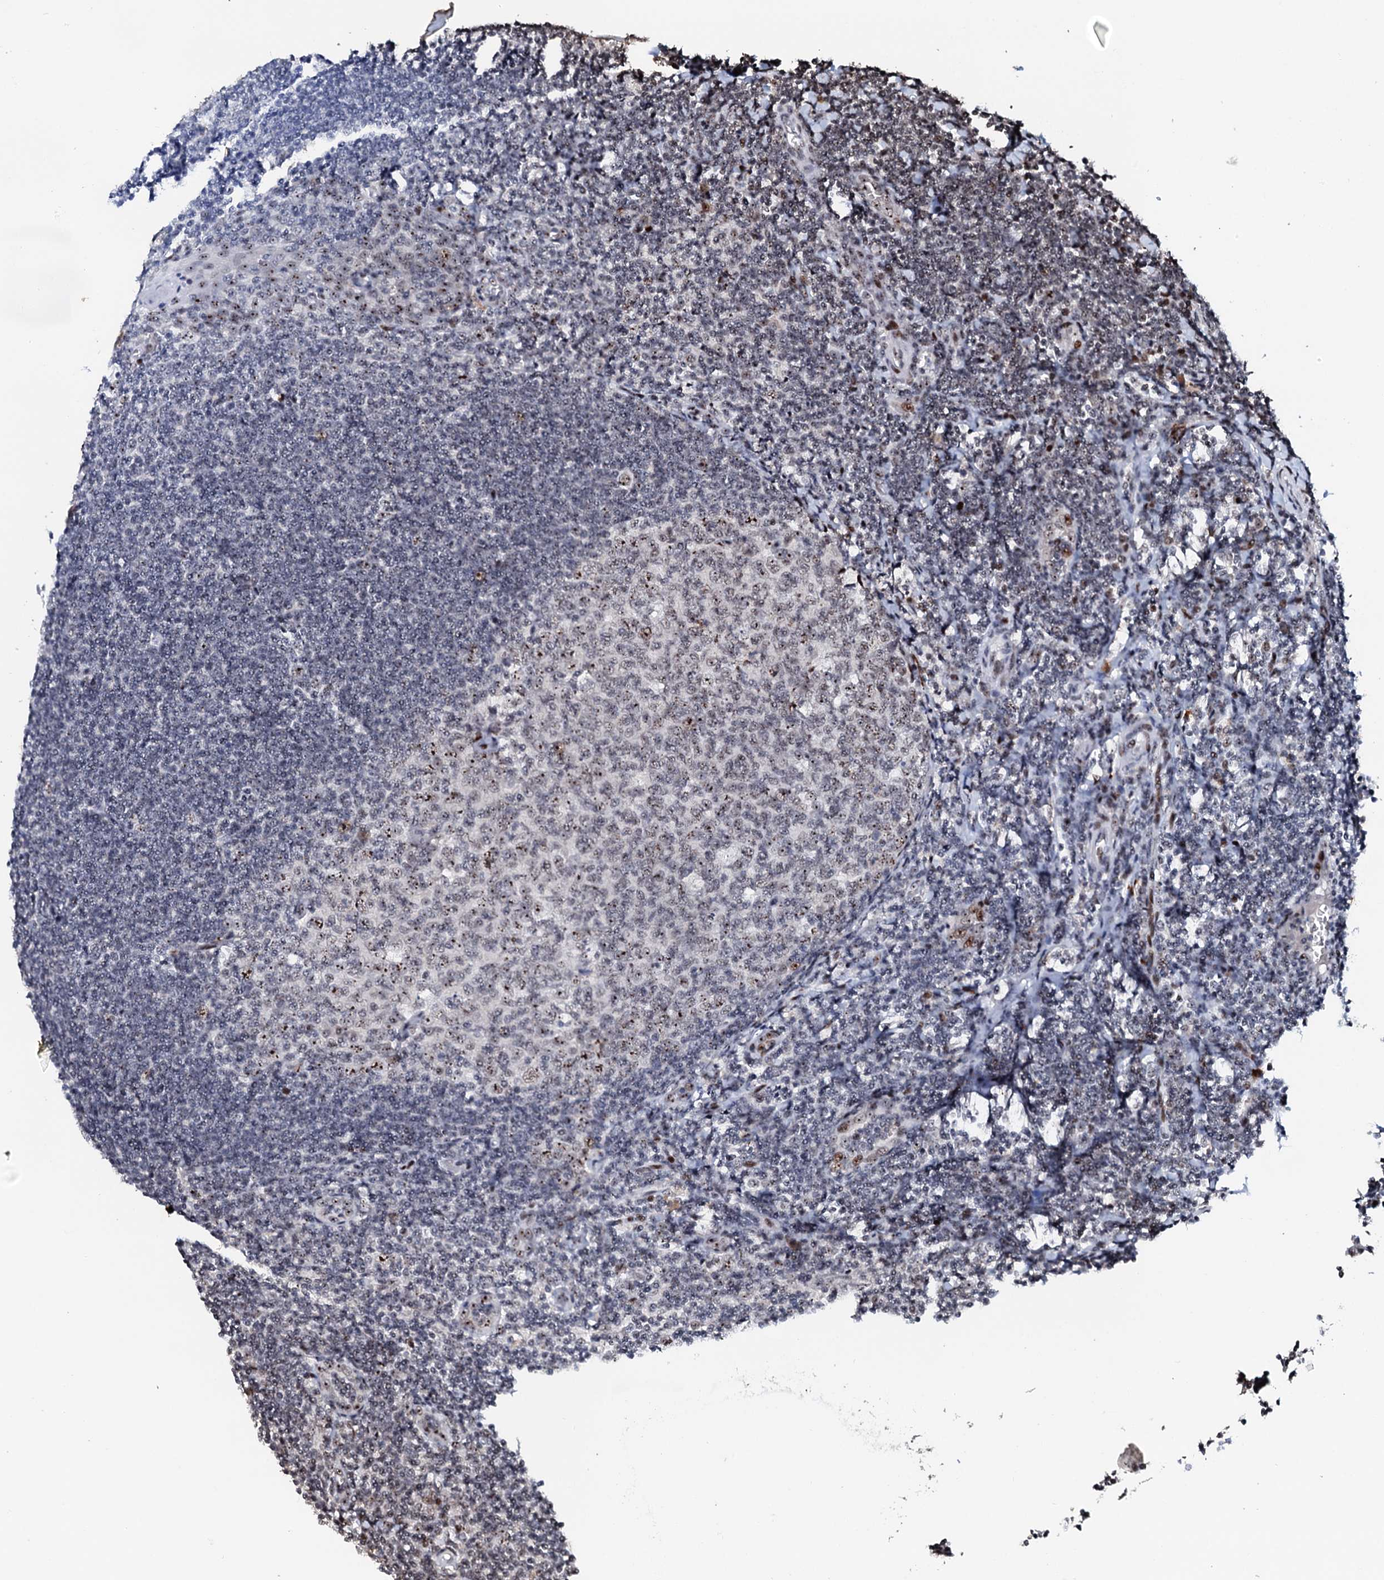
{"staining": {"intensity": "weak", "quantity": ">75%", "location": "nuclear"}, "tissue": "tonsil", "cell_type": "Germinal center cells", "image_type": "normal", "snomed": [{"axis": "morphology", "description": "Normal tissue, NOS"}, {"axis": "topography", "description": "Tonsil"}], "caption": "A histopathology image showing weak nuclear staining in about >75% of germinal center cells in normal tonsil, as visualized by brown immunohistochemical staining.", "gene": "NEUROG3", "patient": {"sex": "male", "age": 27}}